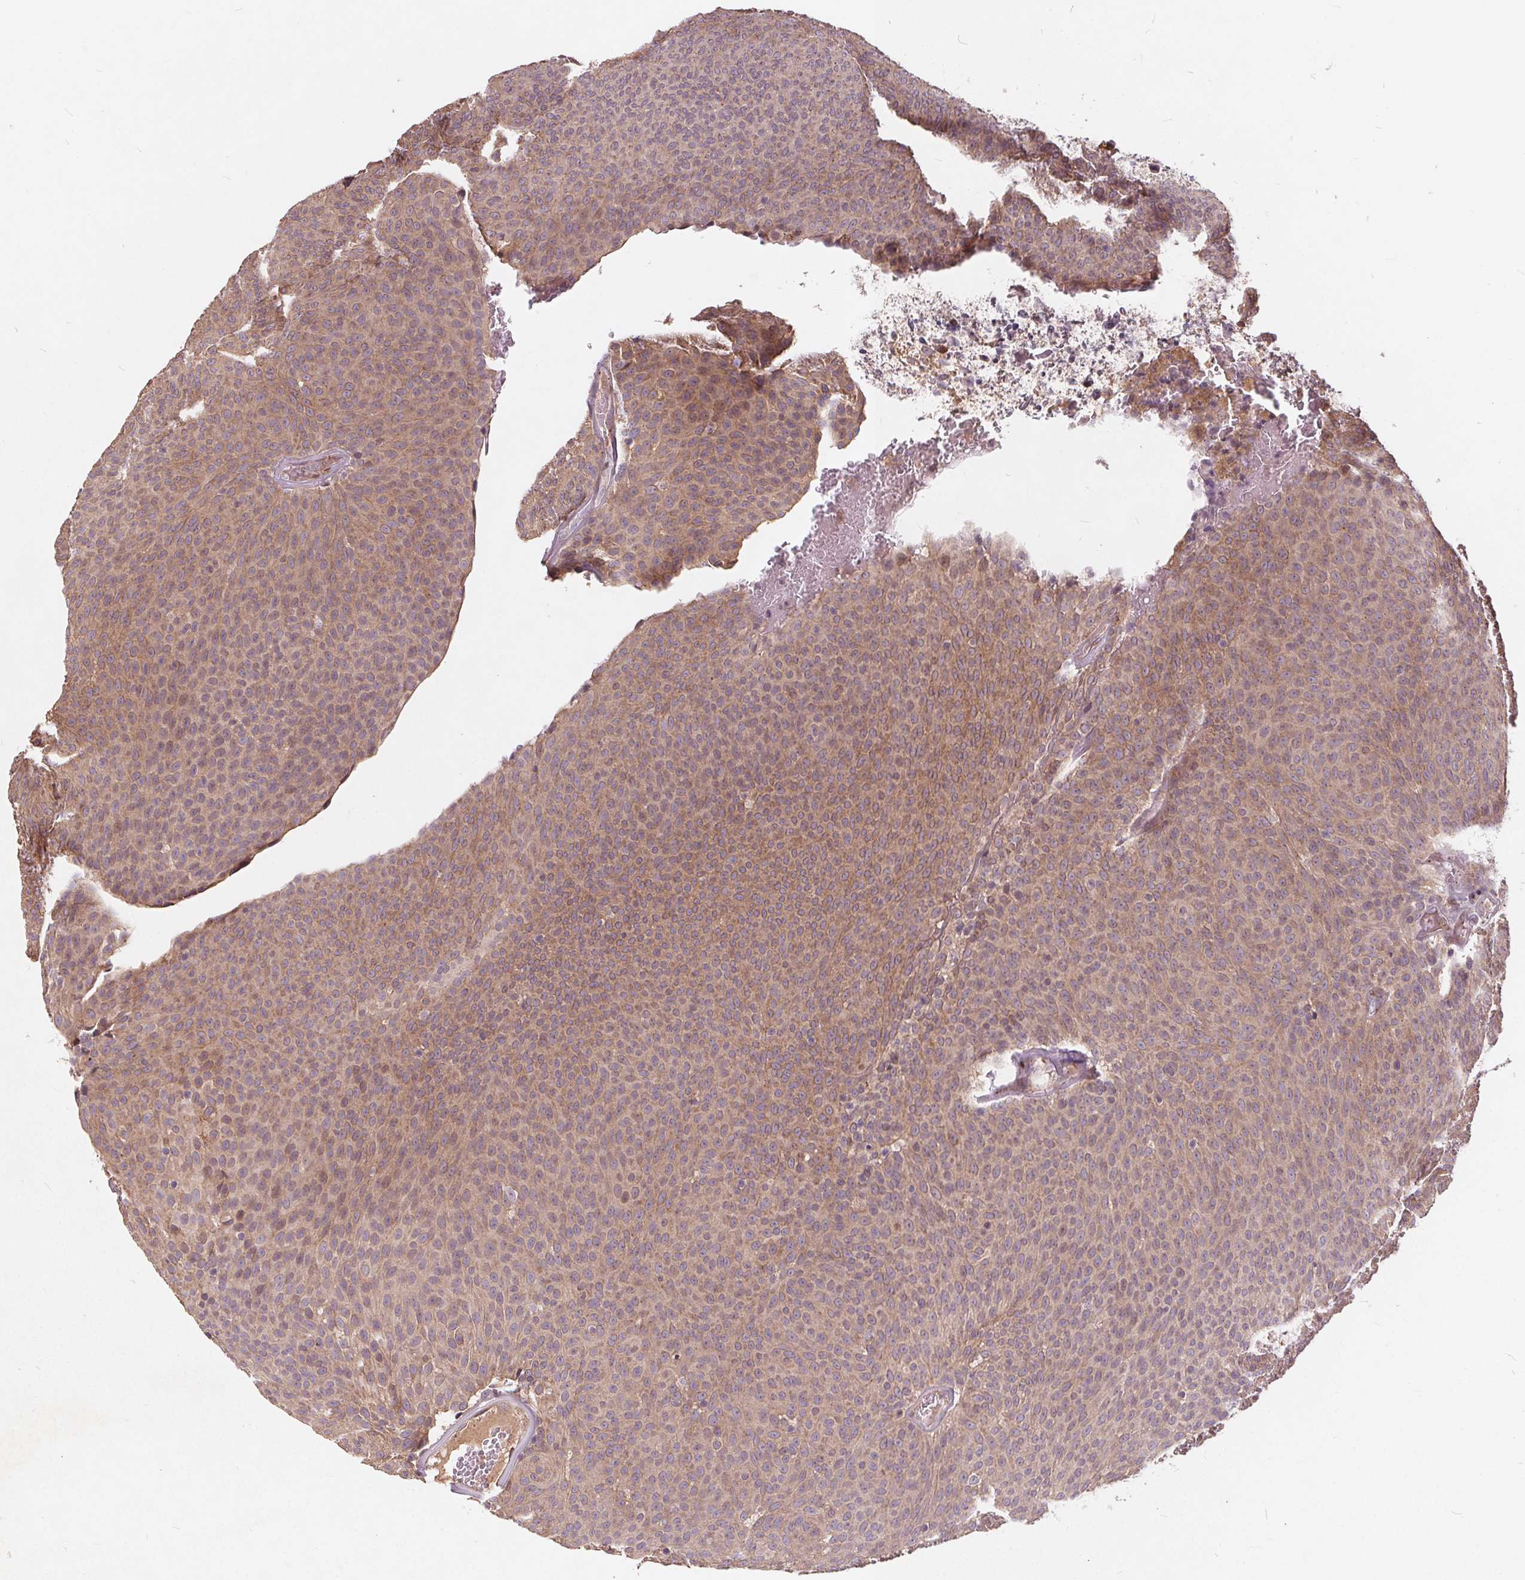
{"staining": {"intensity": "weak", "quantity": "25%-75%", "location": "cytoplasmic/membranous"}, "tissue": "urothelial cancer", "cell_type": "Tumor cells", "image_type": "cancer", "snomed": [{"axis": "morphology", "description": "Urothelial carcinoma, Low grade"}, {"axis": "topography", "description": "Urinary bladder"}], "caption": "IHC photomicrograph of neoplastic tissue: urothelial cancer stained using immunohistochemistry (IHC) reveals low levels of weak protein expression localized specifically in the cytoplasmic/membranous of tumor cells, appearing as a cytoplasmic/membranous brown color.", "gene": "CSNK1G2", "patient": {"sex": "male", "age": 77}}